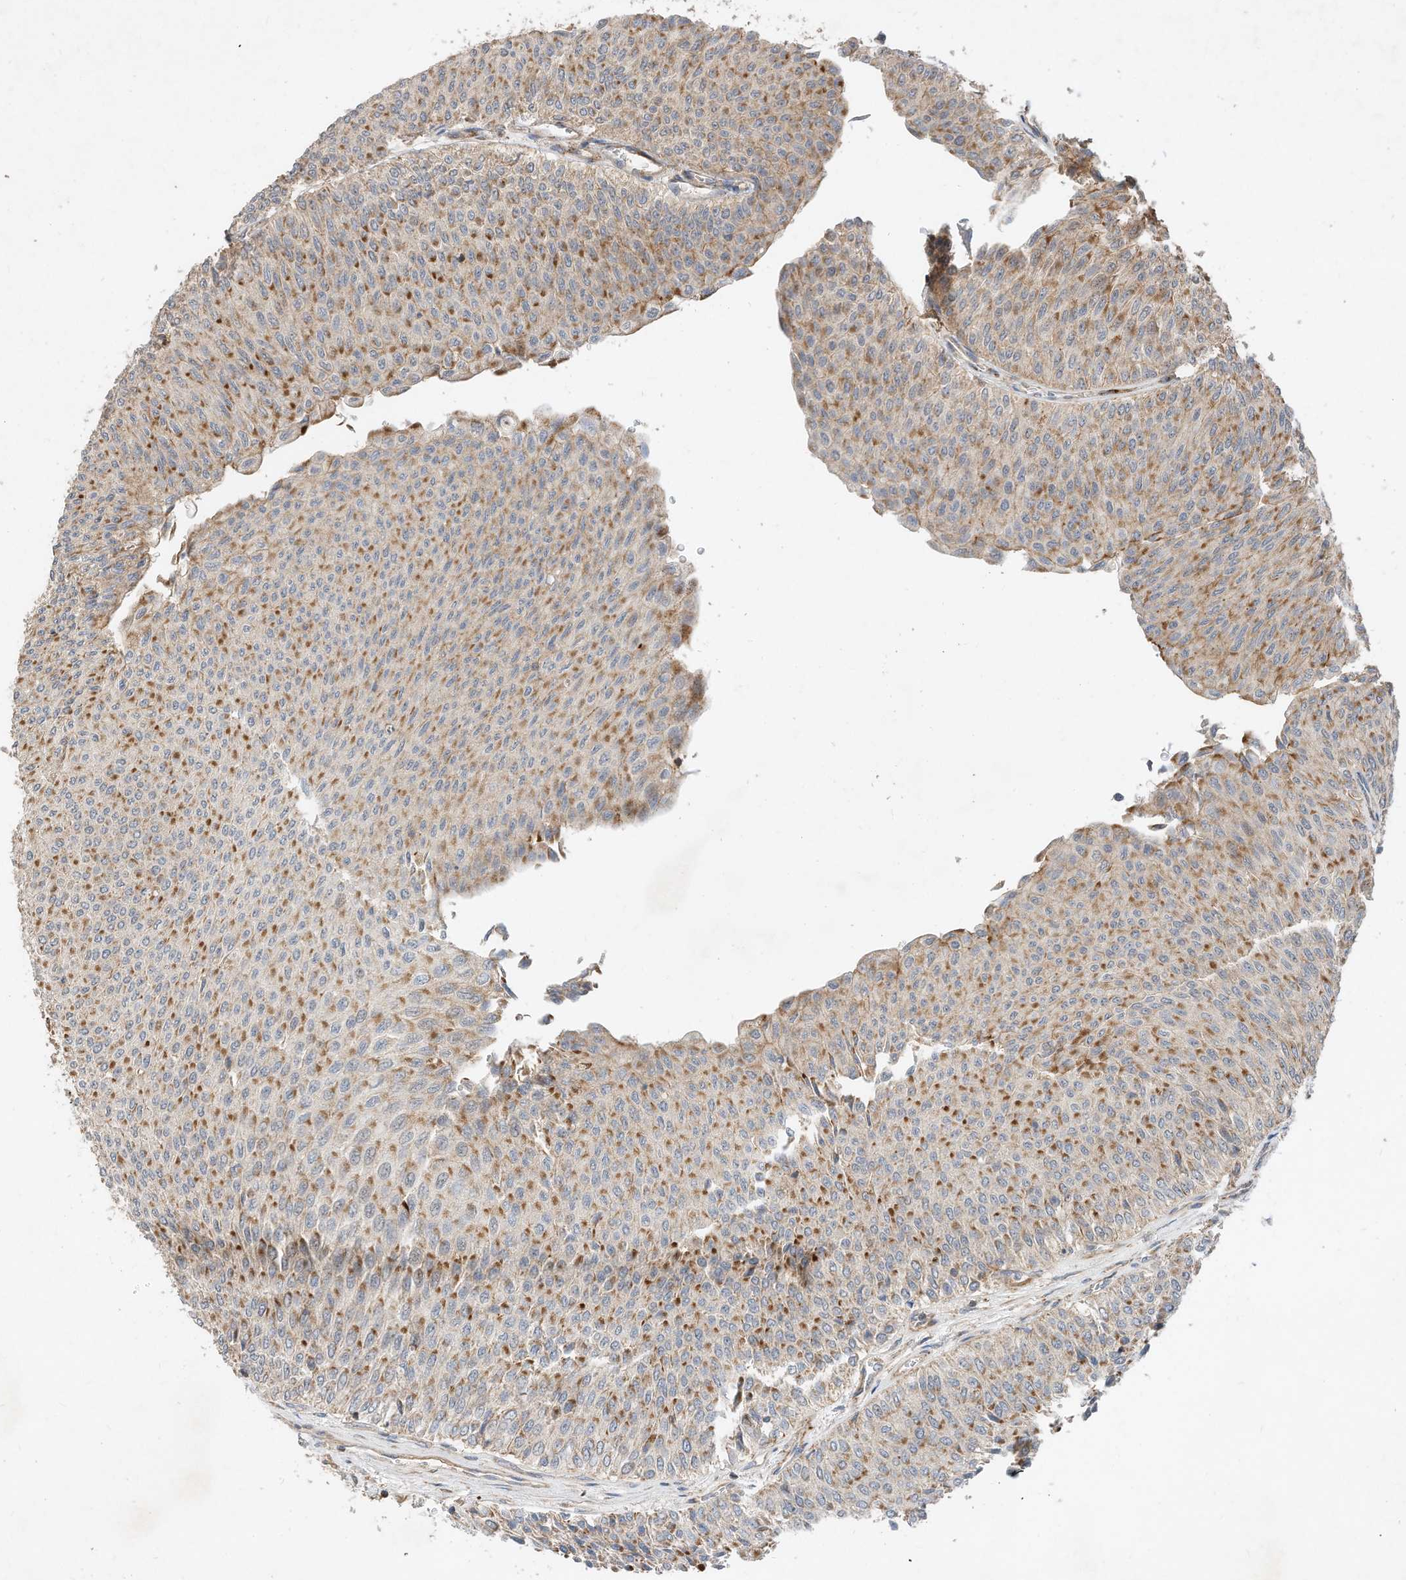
{"staining": {"intensity": "moderate", "quantity": ">75%", "location": "cytoplasmic/membranous"}, "tissue": "urothelial cancer", "cell_type": "Tumor cells", "image_type": "cancer", "snomed": [{"axis": "morphology", "description": "Urothelial carcinoma, Low grade"}, {"axis": "topography", "description": "Urinary bladder"}], "caption": "IHC (DAB) staining of low-grade urothelial carcinoma reveals moderate cytoplasmic/membranous protein expression in about >75% of tumor cells.", "gene": "CPAMD8", "patient": {"sex": "male", "age": 78}}